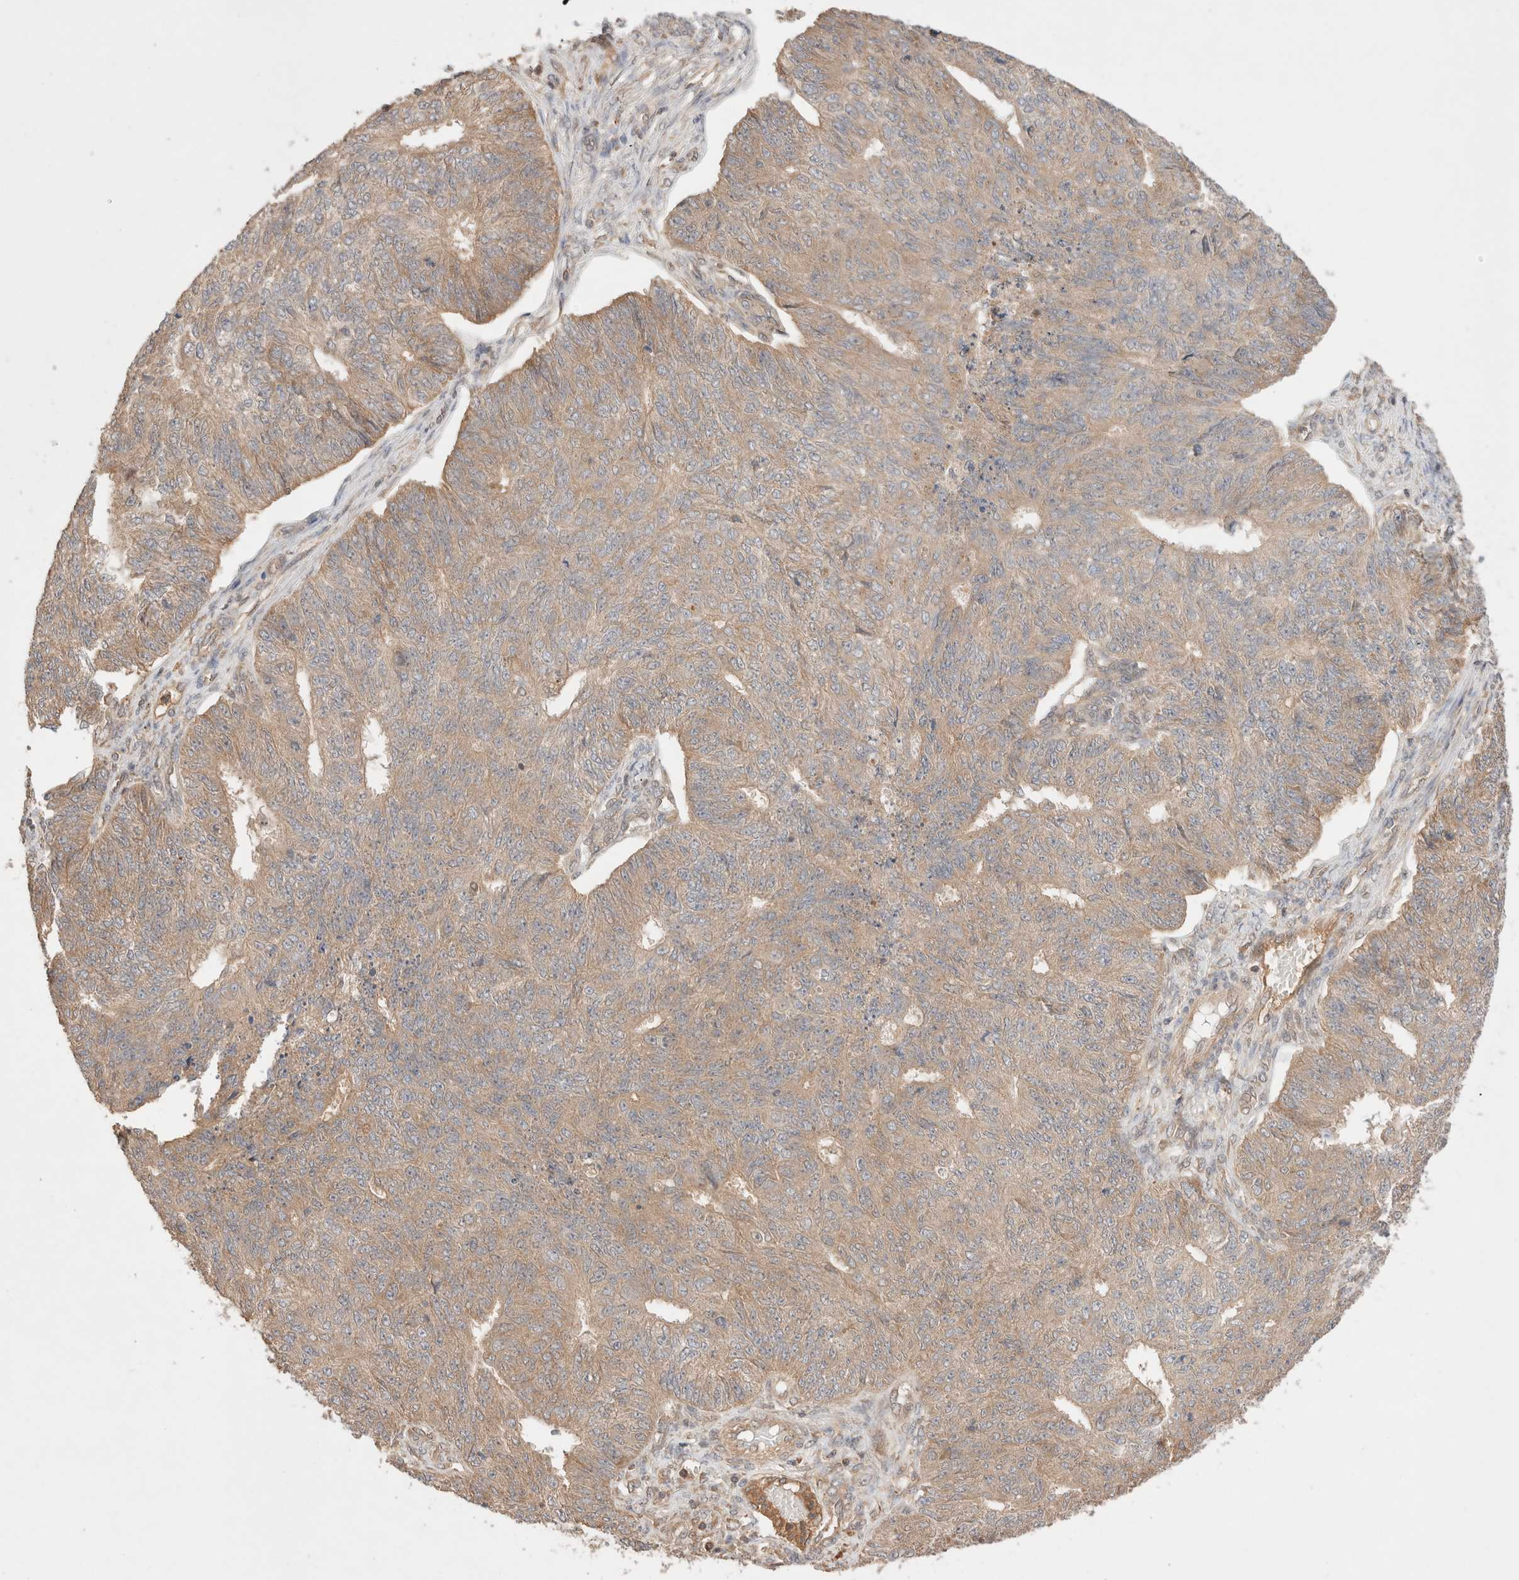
{"staining": {"intensity": "weak", "quantity": ">75%", "location": "cytoplasmic/membranous"}, "tissue": "endometrial cancer", "cell_type": "Tumor cells", "image_type": "cancer", "snomed": [{"axis": "morphology", "description": "Adenocarcinoma, NOS"}, {"axis": "topography", "description": "Endometrium"}], "caption": "Human endometrial cancer (adenocarcinoma) stained with a protein marker displays weak staining in tumor cells.", "gene": "CARNMT1", "patient": {"sex": "female", "age": 32}}